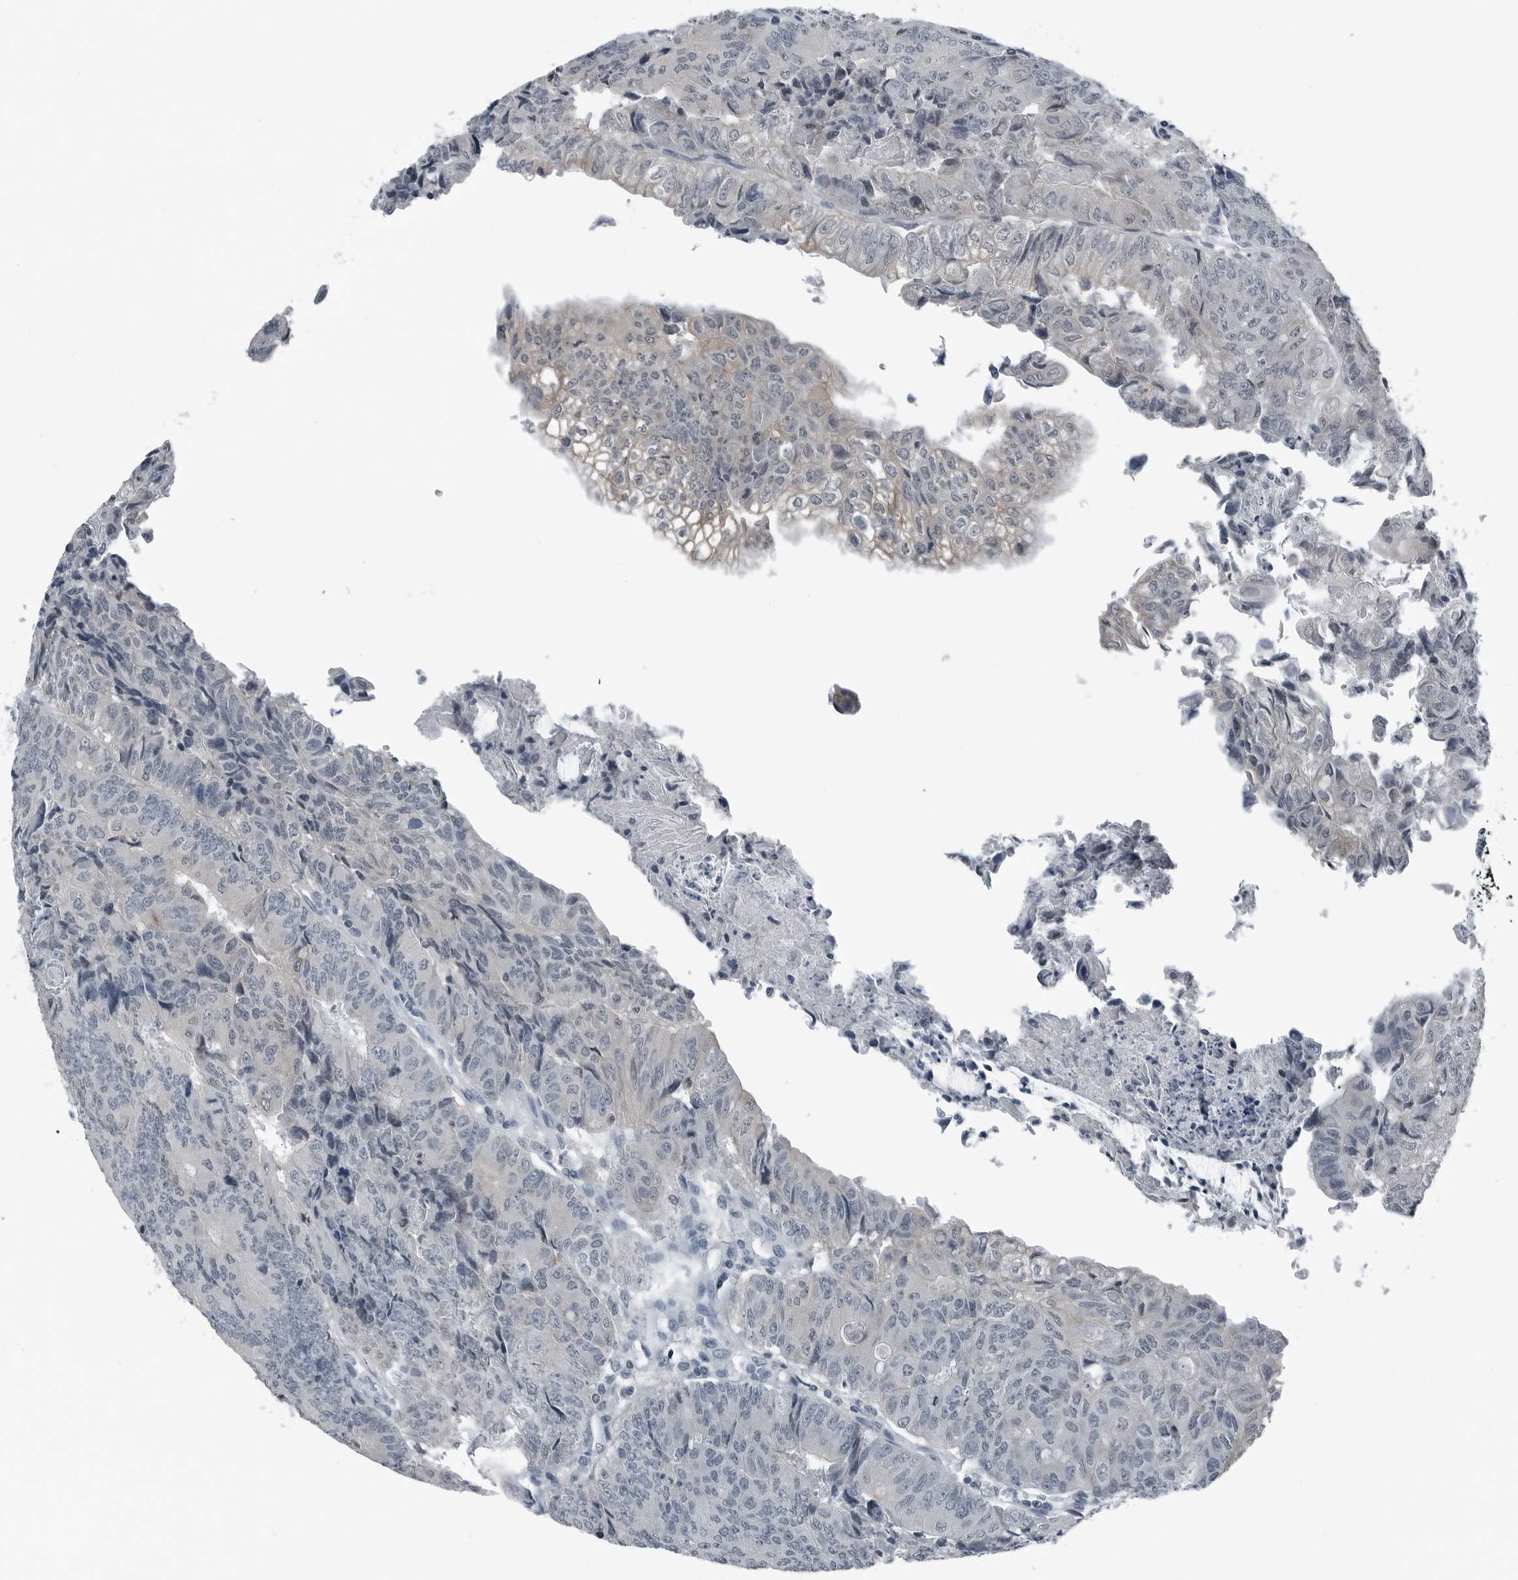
{"staining": {"intensity": "negative", "quantity": "none", "location": "none"}, "tissue": "colorectal cancer", "cell_type": "Tumor cells", "image_type": "cancer", "snomed": [{"axis": "morphology", "description": "Adenocarcinoma, NOS"}, {"axis": "topography", "description": "Colon"}], "caption": "Immunohistochemical staining of human adenocarcinoma (colorectal) shows no significant positivity in tumor cells.", "gene": "SPINK1", "patient": {"sex": "female", "age": 67}}